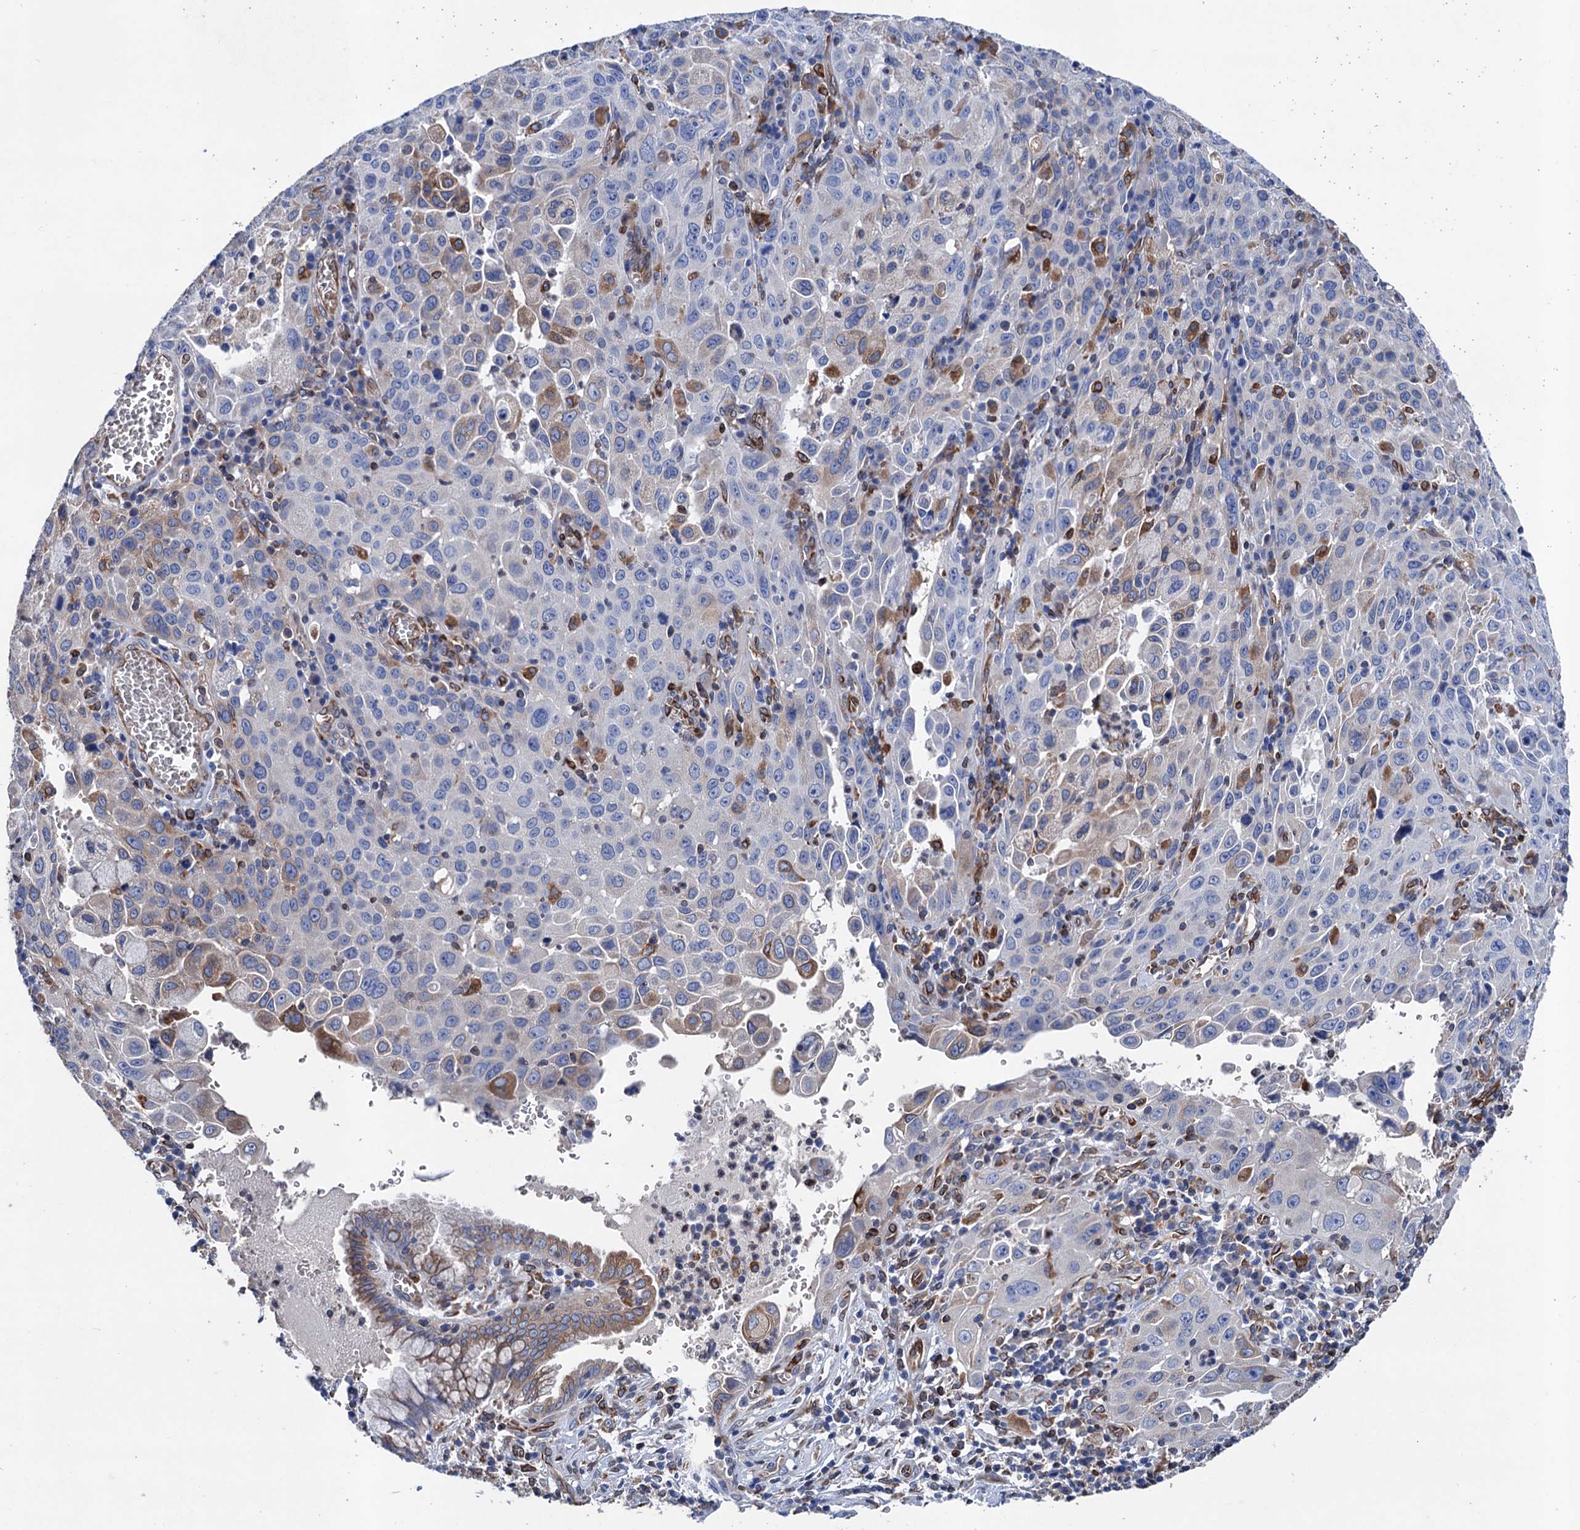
{"staining": {"intensity": "negative", "quantity": "none", "location": "none"}, "tissue": "cervical cancer", "cell_type": "Tumor cells", "image_type": "cancer", "snomed": [{"axis": "morphology", "description": "Squamous cell carcinoma, NOS"}, {"axis": "topography", "description": "Cervix"}], "caption": "DAB (3,3'-diaminobenzidine) immunohistochemical staining of cervical cancer shows no significant positivity in tumor cells. (Stains: DAB immunohistochemistry (IHC) with hematoxylin counter stain, Microscopy: brightfield microscopy at high magnification).", "gene": "STING1", "patient": {"sex": "female", "age": 42}}